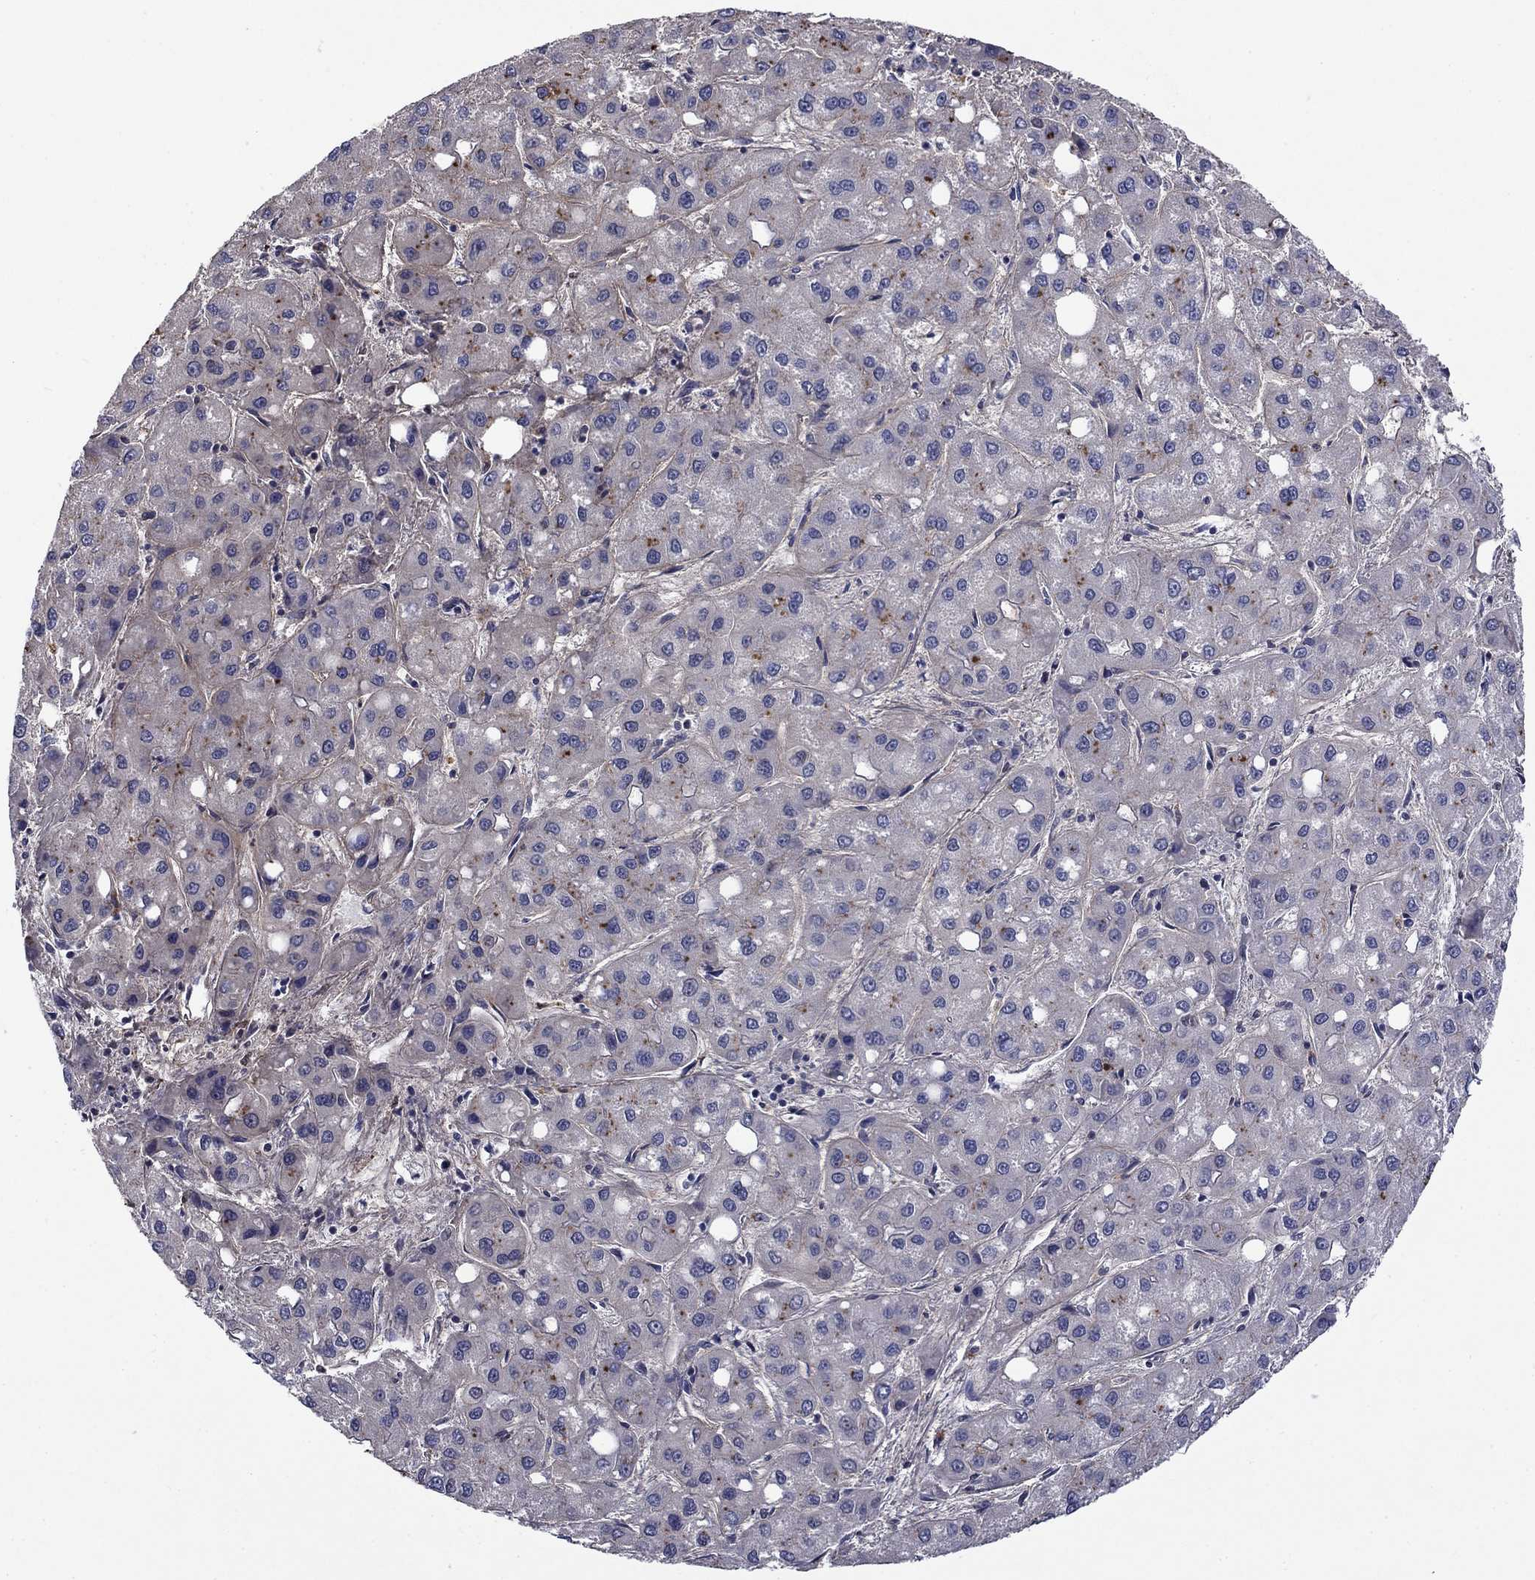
{"staining": {"intensity": "negative", "quantity": "none", "location": "none"}, "tissue": "liver cancer", "cell_type": "Tumor cells", "image_type": "cancer", "snomed": [{"axis": "morphology", "description": "Carcinoma, Hepatocellular, NOS"}, {"axis": "topography", "description": "Liver"}], "caption": "Tumor cells show no significant expression in liver cancer (hepatocellular carcinoma).", "gene": "COL2A1", "patient": {"sex": "male", "age": 73}}